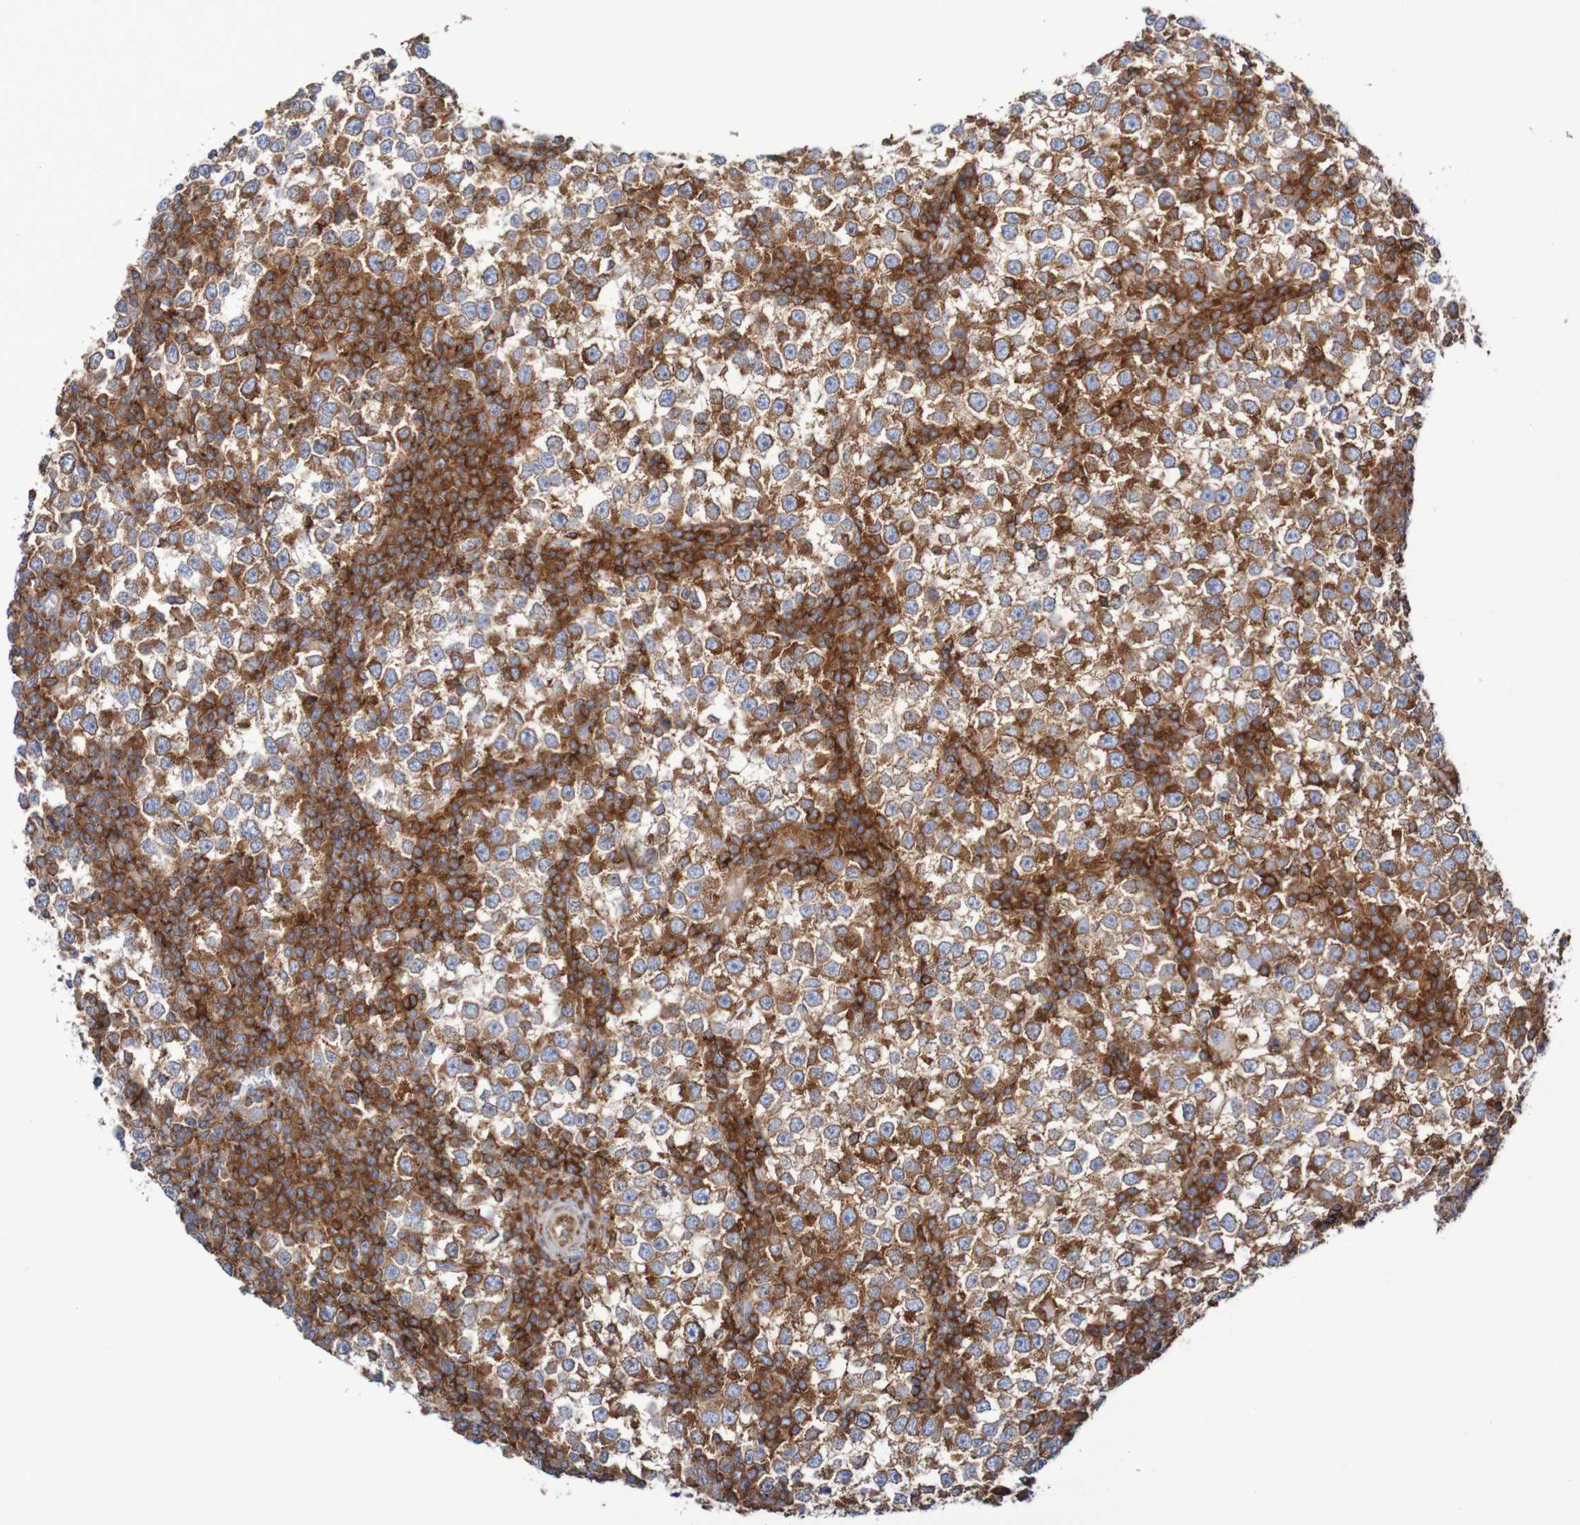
{"staining": {"intensity": "moderate", "quantity": ">75%", "location": "cytoplasmic/membranous"}, "tissue": "testis cancer", "cell_type": "Tumor cells", "image_type": "cancer", "snomed": [{"axis": "morphology", "description": "Seminoma, NOS"}, {"axis": "topography", "description": "Testis"}], "caption": "The image shows staining of seminoma (testis), revealing moderate cytoplasmic/membranous protein positivity (brown color) within tumor cells. (DAB (3,3'-diaminobenzidine) IHC with brightfield microscopy, high magnification).", "gene": "FXR2", "patient": {"sex": "male", "age": 65}}